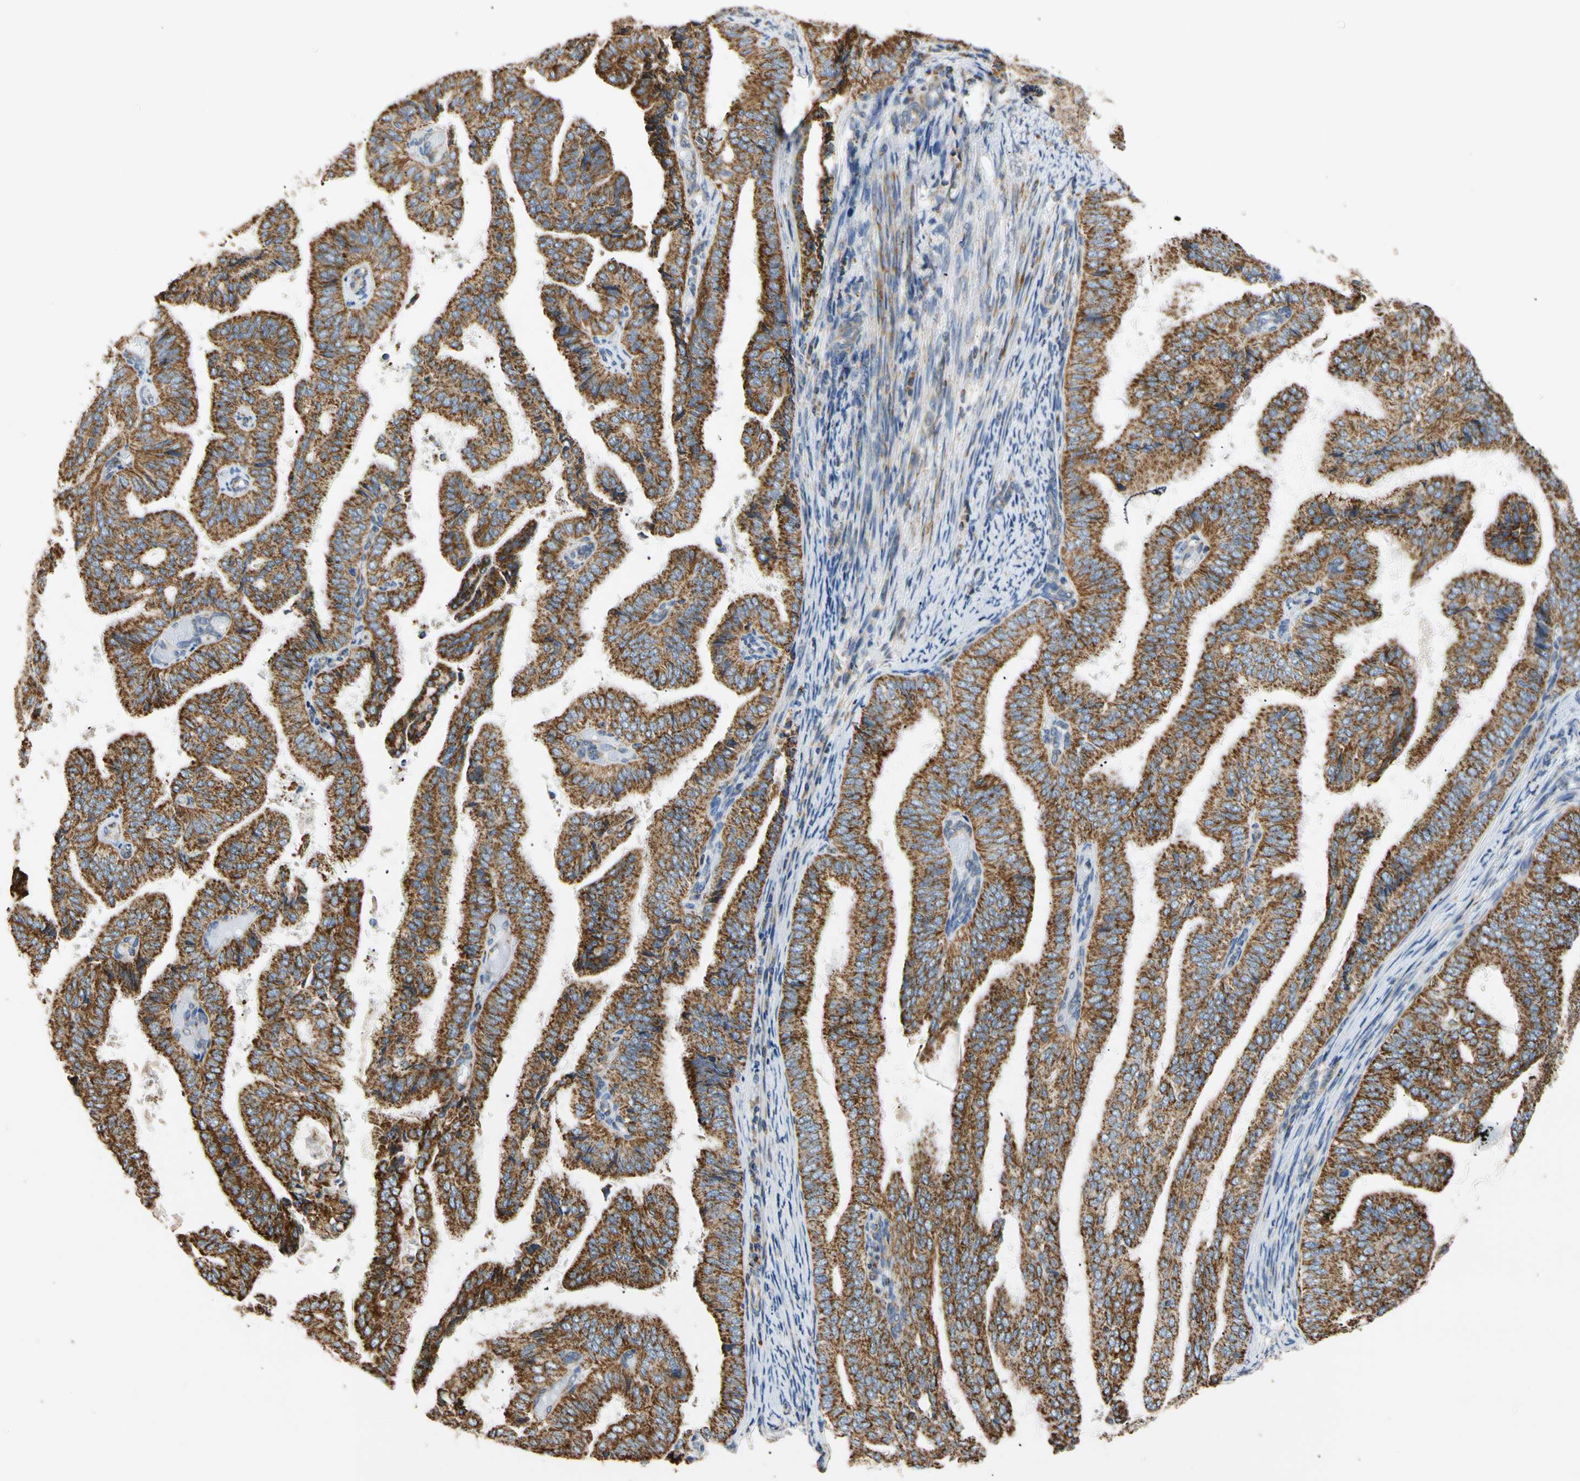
{"staining": {"intensity": "strong", "quantity": ">75%", "location": "cytoplasmic/membranous"}, "tissue": "endometrial cancer", "cell_type": "Tumor cells", "image_type": "cancer", "snomed": [{"axis": "morphology", "description": "Adenocarcinoma, NOS"}, {"axis": "topography", "description": "Endometrium"}], "caption": "Endometrial cancer (adenocarcinoma) stained with DAB (3,3'-diaminobenzidine) immunohistochemistry (IHC) exhibits high levels of strong cytoplasmic/membranous positivity in about >75% of tumor cells.", "gene": "PLGRKT", "patient": {"sex": "female", "age": 58}}